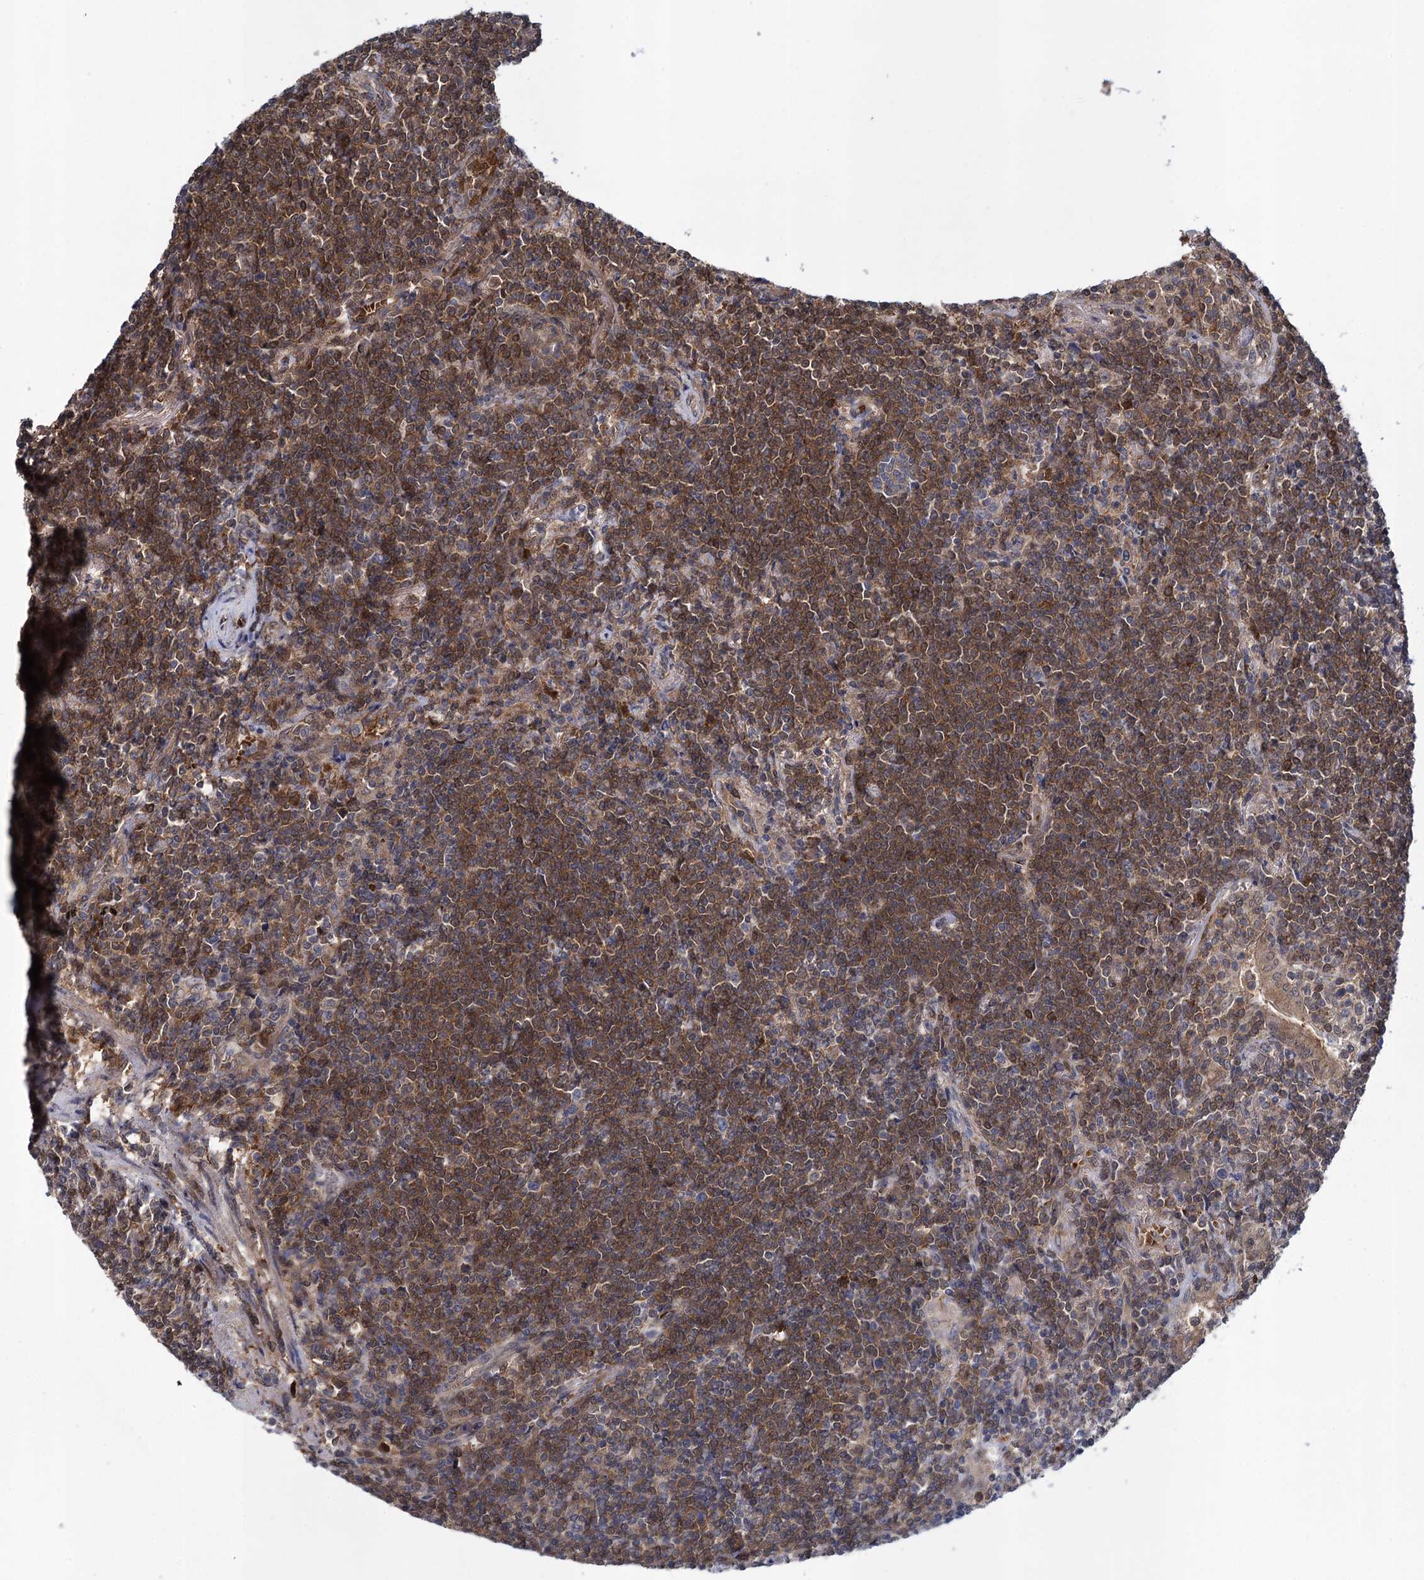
{"staining": {"intensity": "strong", "quantity": ">75%", "location": "cytoplasmic/membranous"}, "tissue": "lymphoma", "cell_type": "Tumor cells", "image_type": "cancer", "snomed": [{"axis": "morphology", "description": "Malignant lymphoma, non-Hodgkin's type, Low grade"}, {"axis": "topography", "description": "Lung"}], "caption": "Immunohistochemical staining of human low-grade malignant lymphoma, non-Hodgkin's type exhibits high levels of strong cytoplasmic/membranous protein expression in approximately >75% of tumor cells. (DAB IHC, brown staining for protein, blue staining for nuclei).", "gene": "GLO1", "patient": {"sex": "female", "age": 71}}